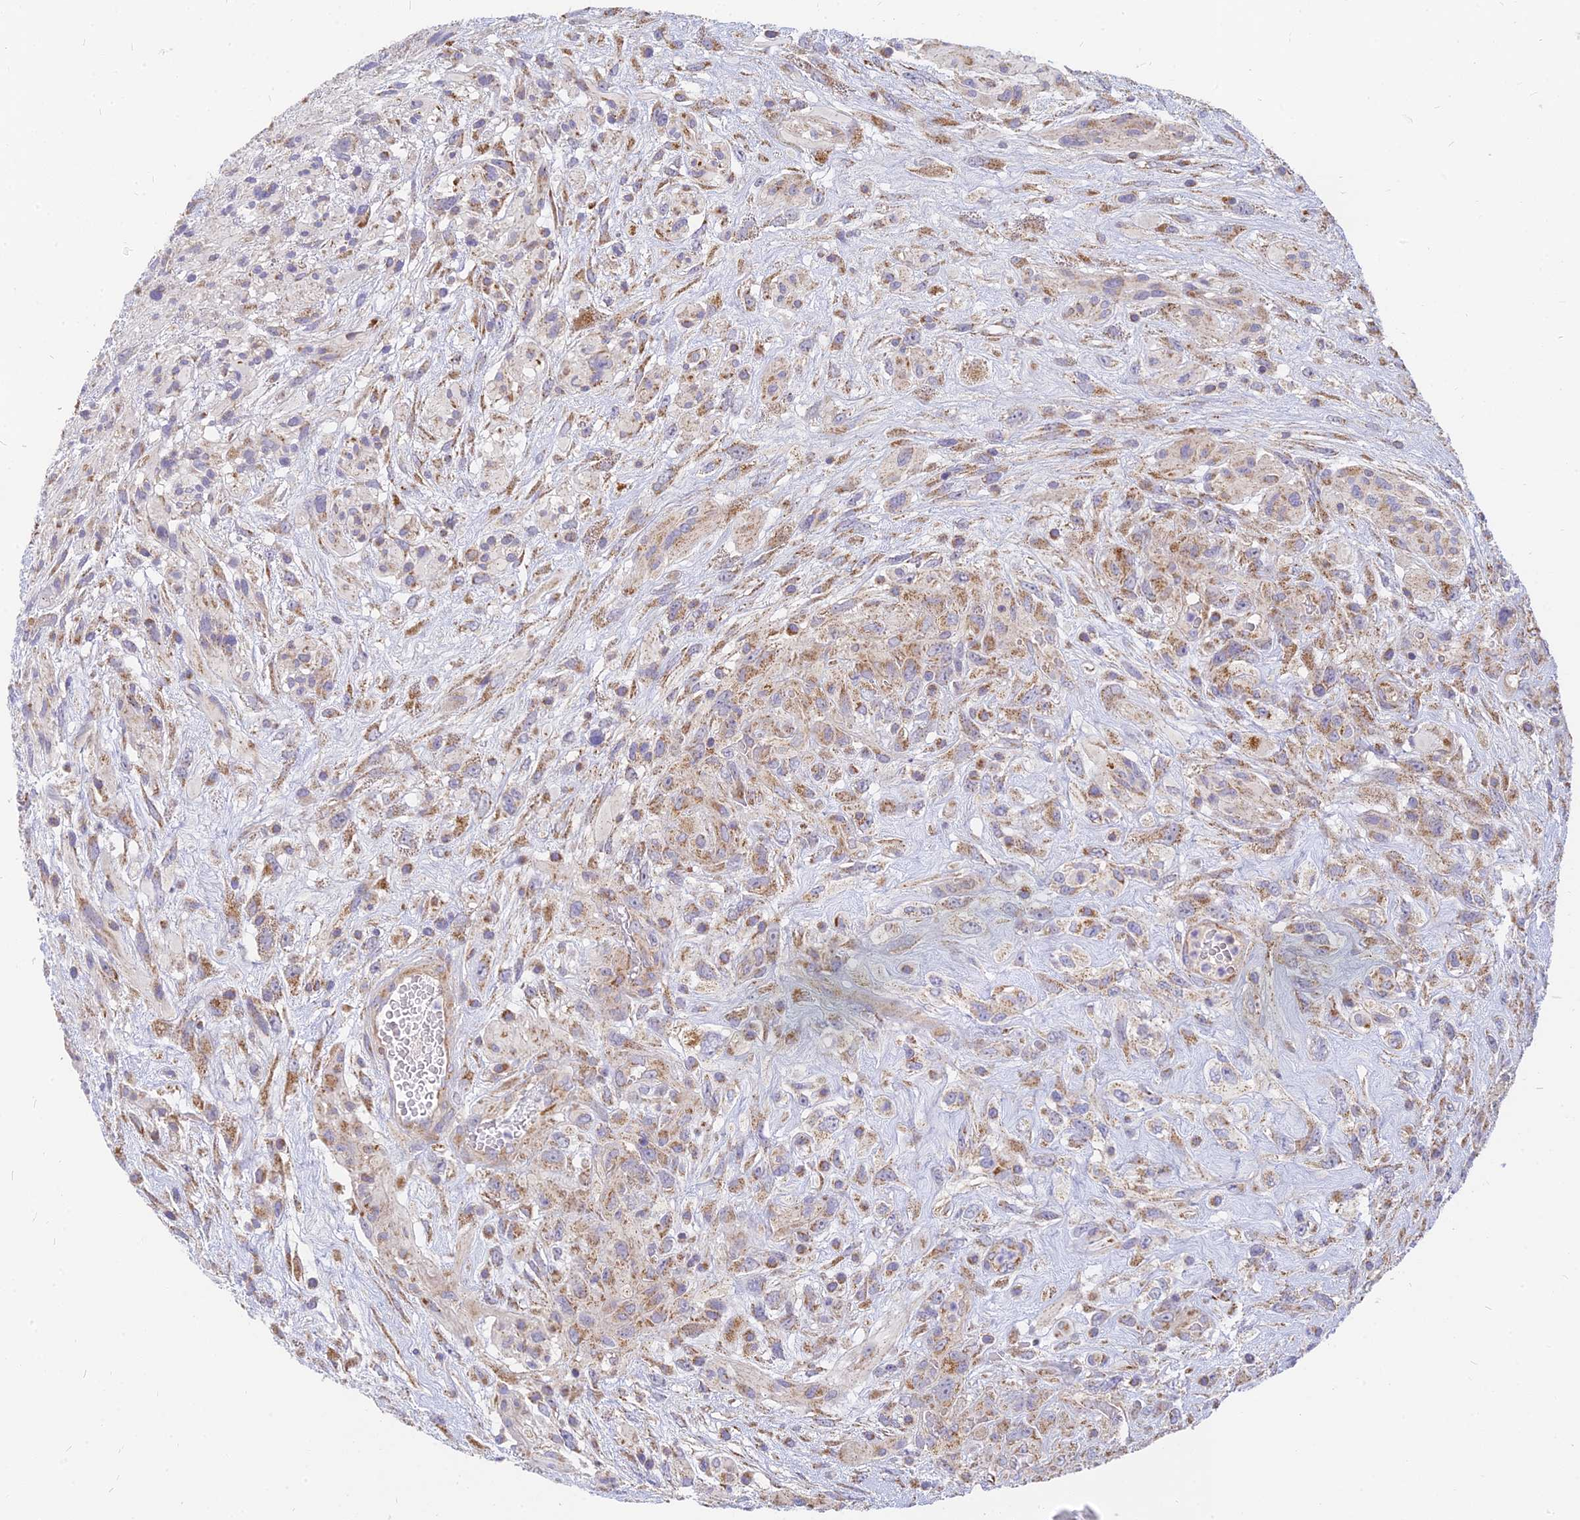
{"staining": {"intensity": "moderate", "quantity": ">75%", "location": "cytoplasmic/membranous"}, "tissue": "glioma", "cell_type": "Tumor cells", "image_type": "cancer", "snomed": [{"axis": "morphology", "description": "Glioma, malignant, High grade"}, {"axis": "topography", "description": "Brain"}], "caption": "Brown immunohistochemical staining in malignant glioma (high-grade) reveals moderate cytoplasmic/membranous positivity in approximately >75% of tumor cells.", "gene": "MRPL15", "patient": {"sex": "male", "age": 61}}